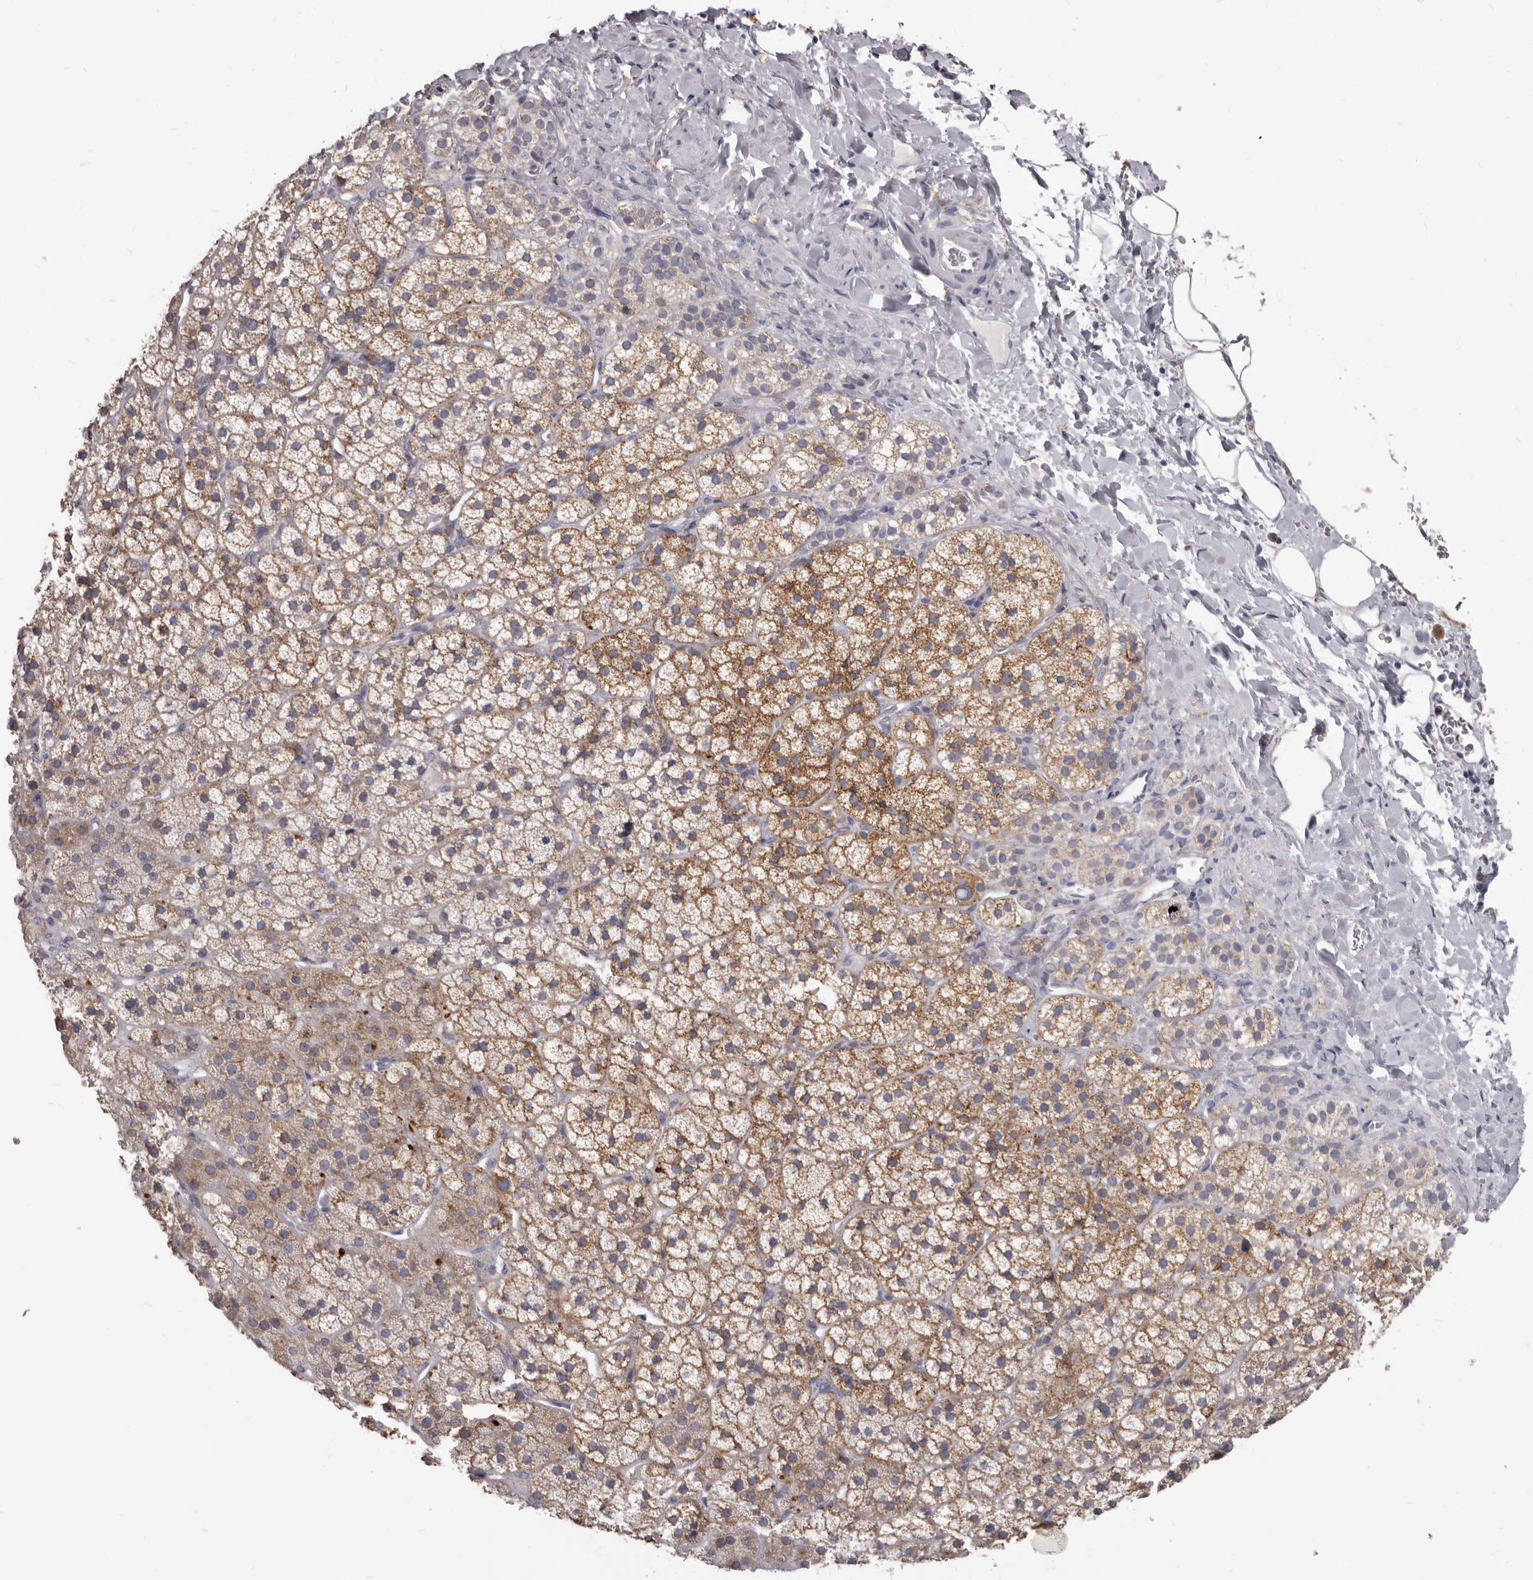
{"staining": {"intensity": "moderate", "quantity": ">75%", "location": "cytoplasmic/membranous"}, "tissue": "adrenal gland", "cell_type": "Glandular cells", "image_type": "normal", "snomed": [{"axis": "morphology", "description": "Normal tissue, NOS"}, {"axis": "topography", "description": "Adrenal gland"}], "caption": "A brown stain labels moderate cytoplasmic/membranous expression of a protein in glandular cells of normal adrenal gland. Immunohistochemistry stains the protein of interest in brown and the nuclei are stained blue.", "gene": "PI4K2A", "patient": {"sex": "female", "age": 44}}